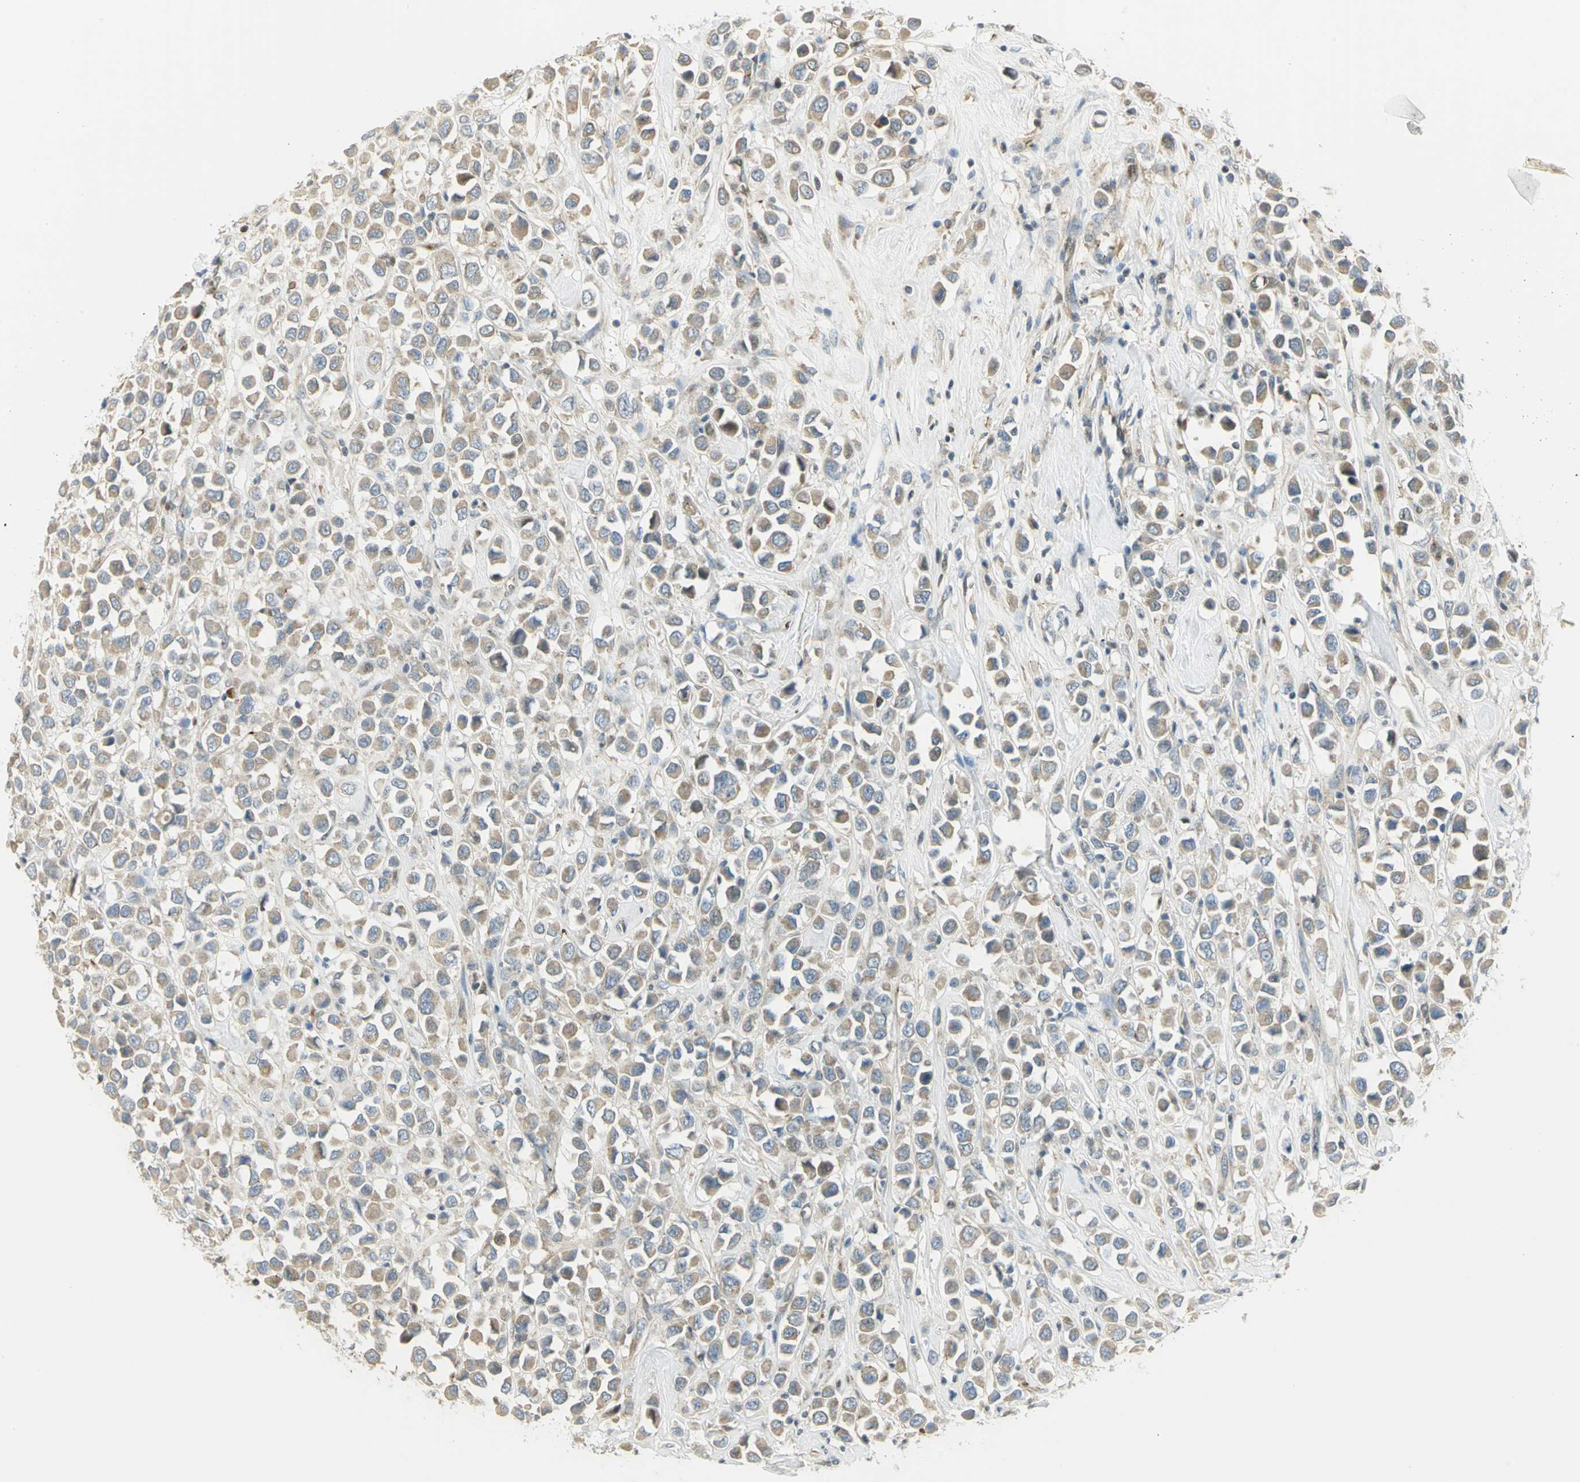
{"staining": {"intensity": "moderate", "quantity": ">75%", "location": "cytoplasmic/membranous"}, "tissue": "breast cancer", "cell_type": "Tumor cells", "image_type": "cancer", "snomed": [{"axis": "morphology", "description": "Duct carcinoma"}, {"axis": "topography", "description": "Breast"}], "caption": "Breast cancer stained with immunohistochemistry shows moderate cytoplasmic/membranous staining in approximately >75% of tumor cells.", "gene": "ANK1", "patient": {"sex": "female", "age": 61}}